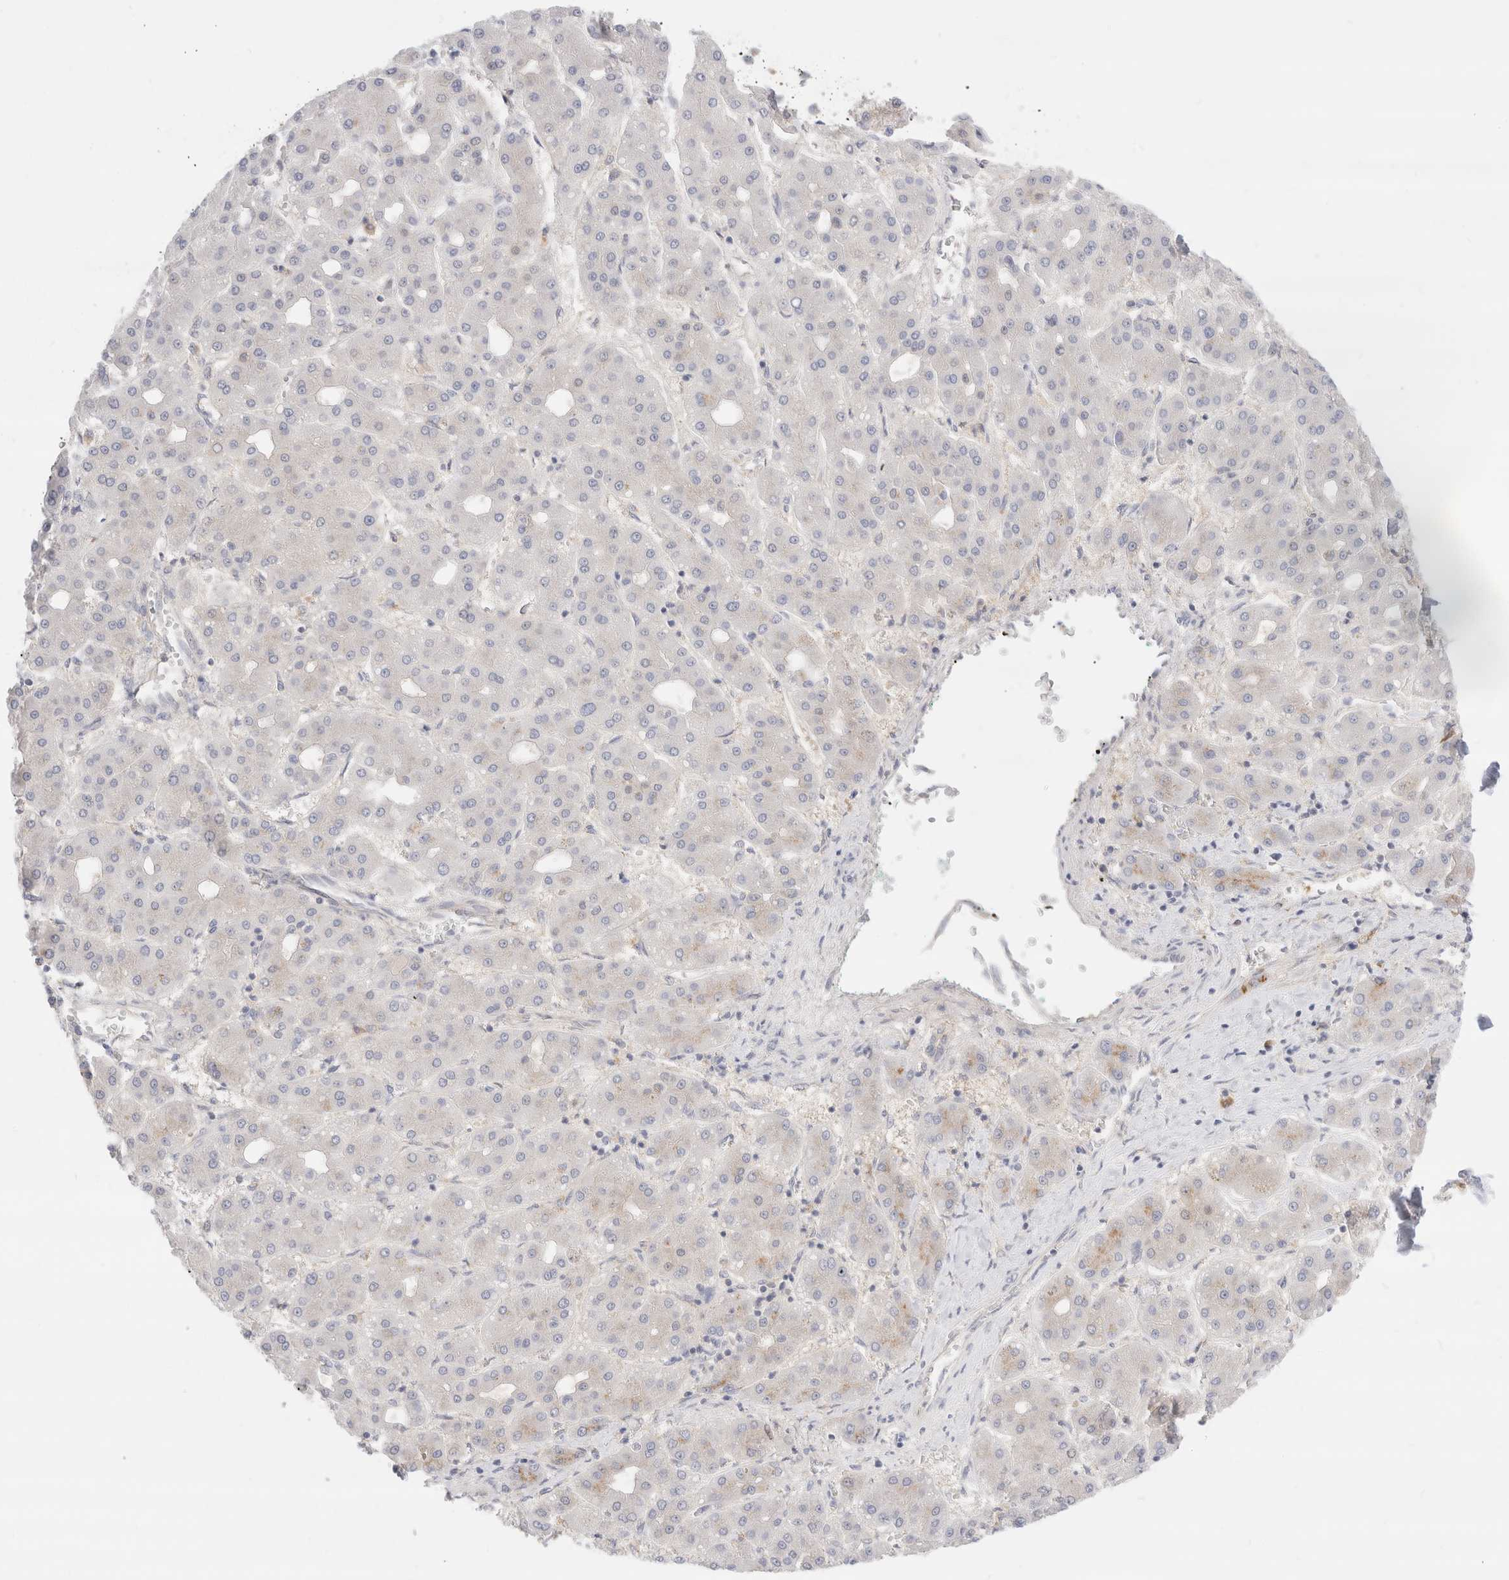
{"staining": {"intensity": "negative", "quantity": "none", "location": "none"}, "tissue": "liver cancer", "cell_type": "Tumor cells", "image_type": "cancer", "snomed": [{"axis": "morphology", "description": "Carcinoma, Hepatocellular, NOS"}, {"axis": "topography", "description": "Liver"}], "caption": "Tumor cells show no significant protein positivity in liver cancer (hepatocellular carcinoma). (Stains: DAB immunohistochemistry (IHC) with hematoxylin counter stain, Microscopy: brightfield microscopy at high magnification).", "gene": "EFCAB13", "patient": {"sex": "male", "age": 65}}